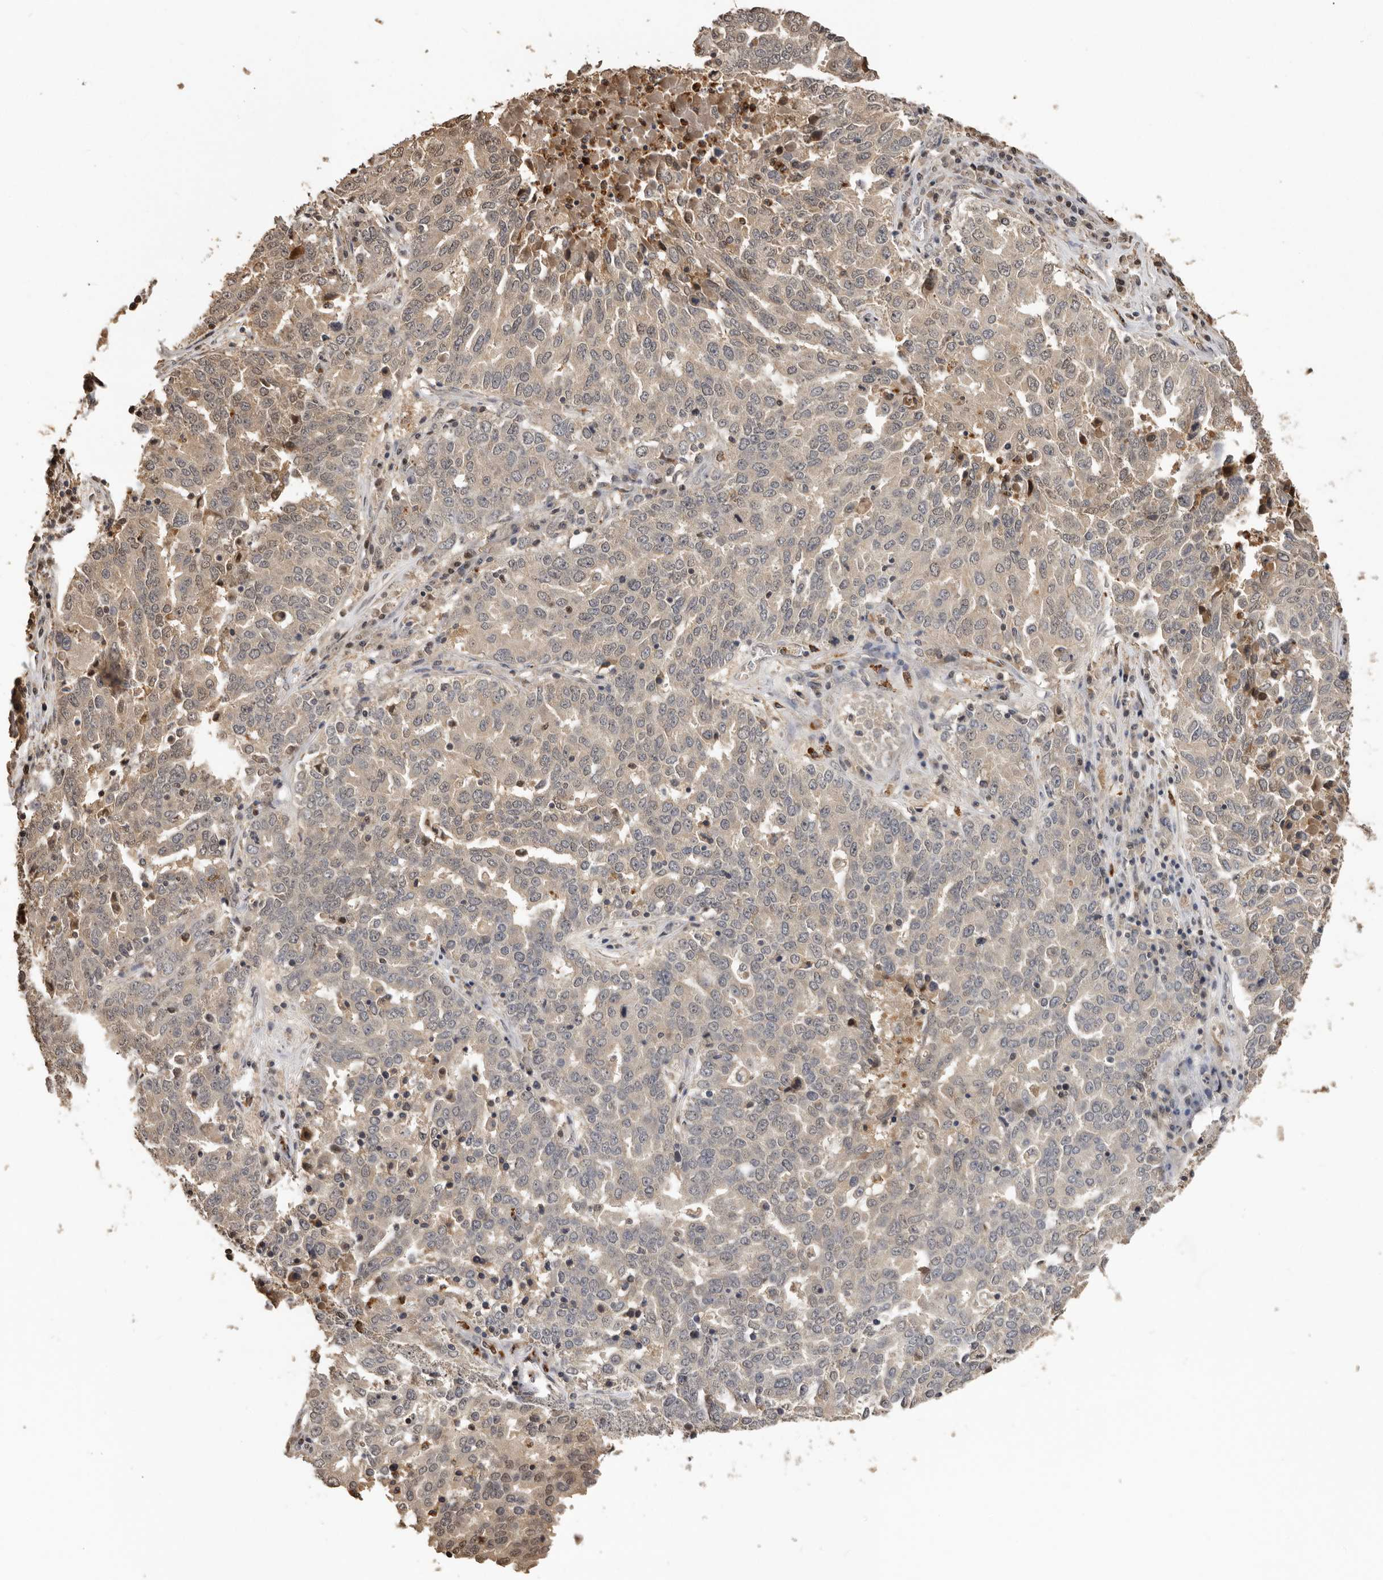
{"staining": {"intensity": "weak", "quantity": "<25%", "location": "cytoplasmic/membranous,nuclear"}, "tissue": "ovarian cancer", "cell_type": "Tumor cells", "image_type": "cancer", "snomed": [{"axis": "morphology", "description": "Carcinoma, endometroid"}, {"axis": "topography", "description": "Ovary"}], "caption": "IHC photomicrograph of human ovarian cancer (endometroid carcinoma) stained for a protein (brown), which reveals no staining in tumor cells. (DAB (3,3'-diaminobenzidine) immunohistochemistry, high magnification).", "gene": "KIF2B", "patient": {"sex": "female", "age": 62}}